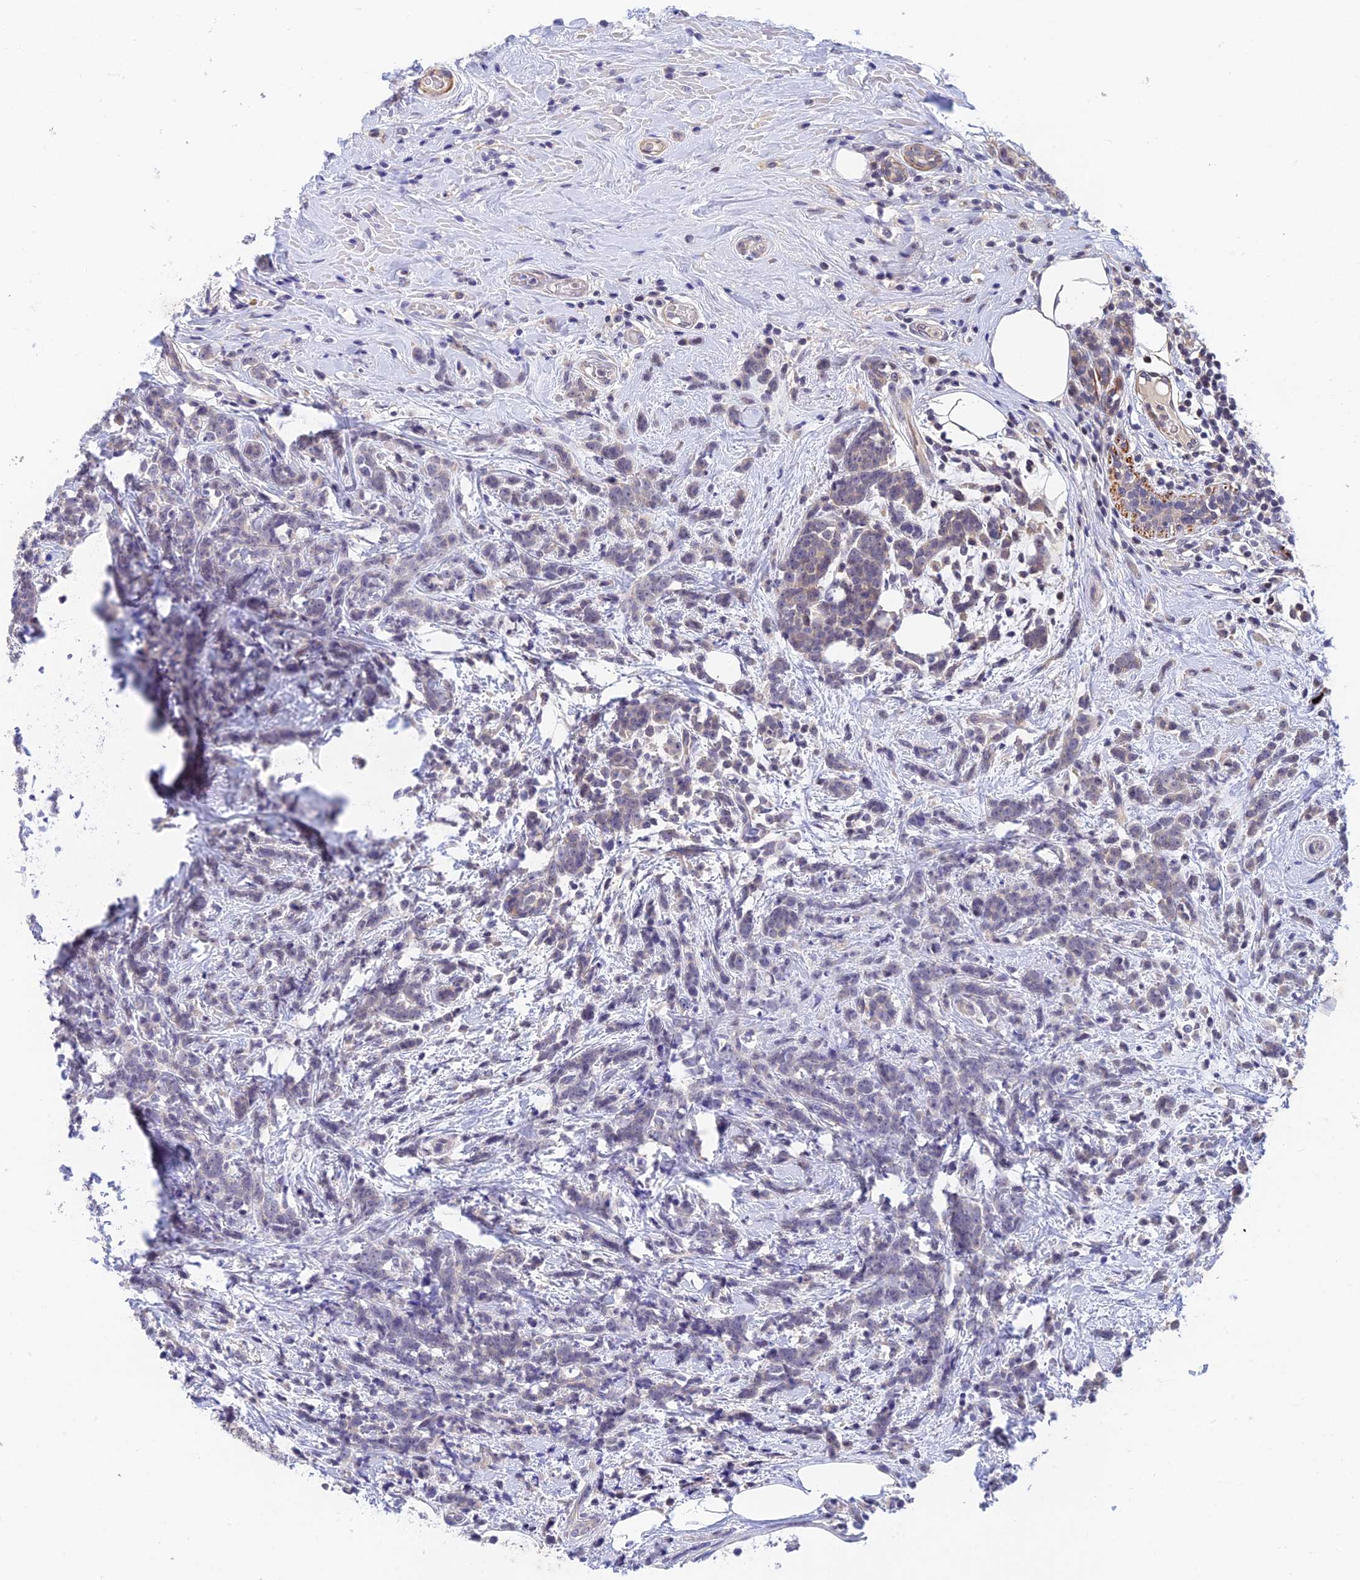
{"staining": {"intensity": "negative", "quantity": "none", "location": "none"}, "tissue": "breast cancer", "cell_type": "Tumor cells", "image_type": "cancer", "snomed": [{"axis": "morphology", "description": "Lobular carcinoma"}, {"axis": "topography", "description": "Breast"}], "caption": "Immunohistochemistry micrograph of breast cancer stained for a protein (brown), which shows no expression in tumor cells.", "gene": "CWH43", "patient": {"sex": "female", "age": 58}}